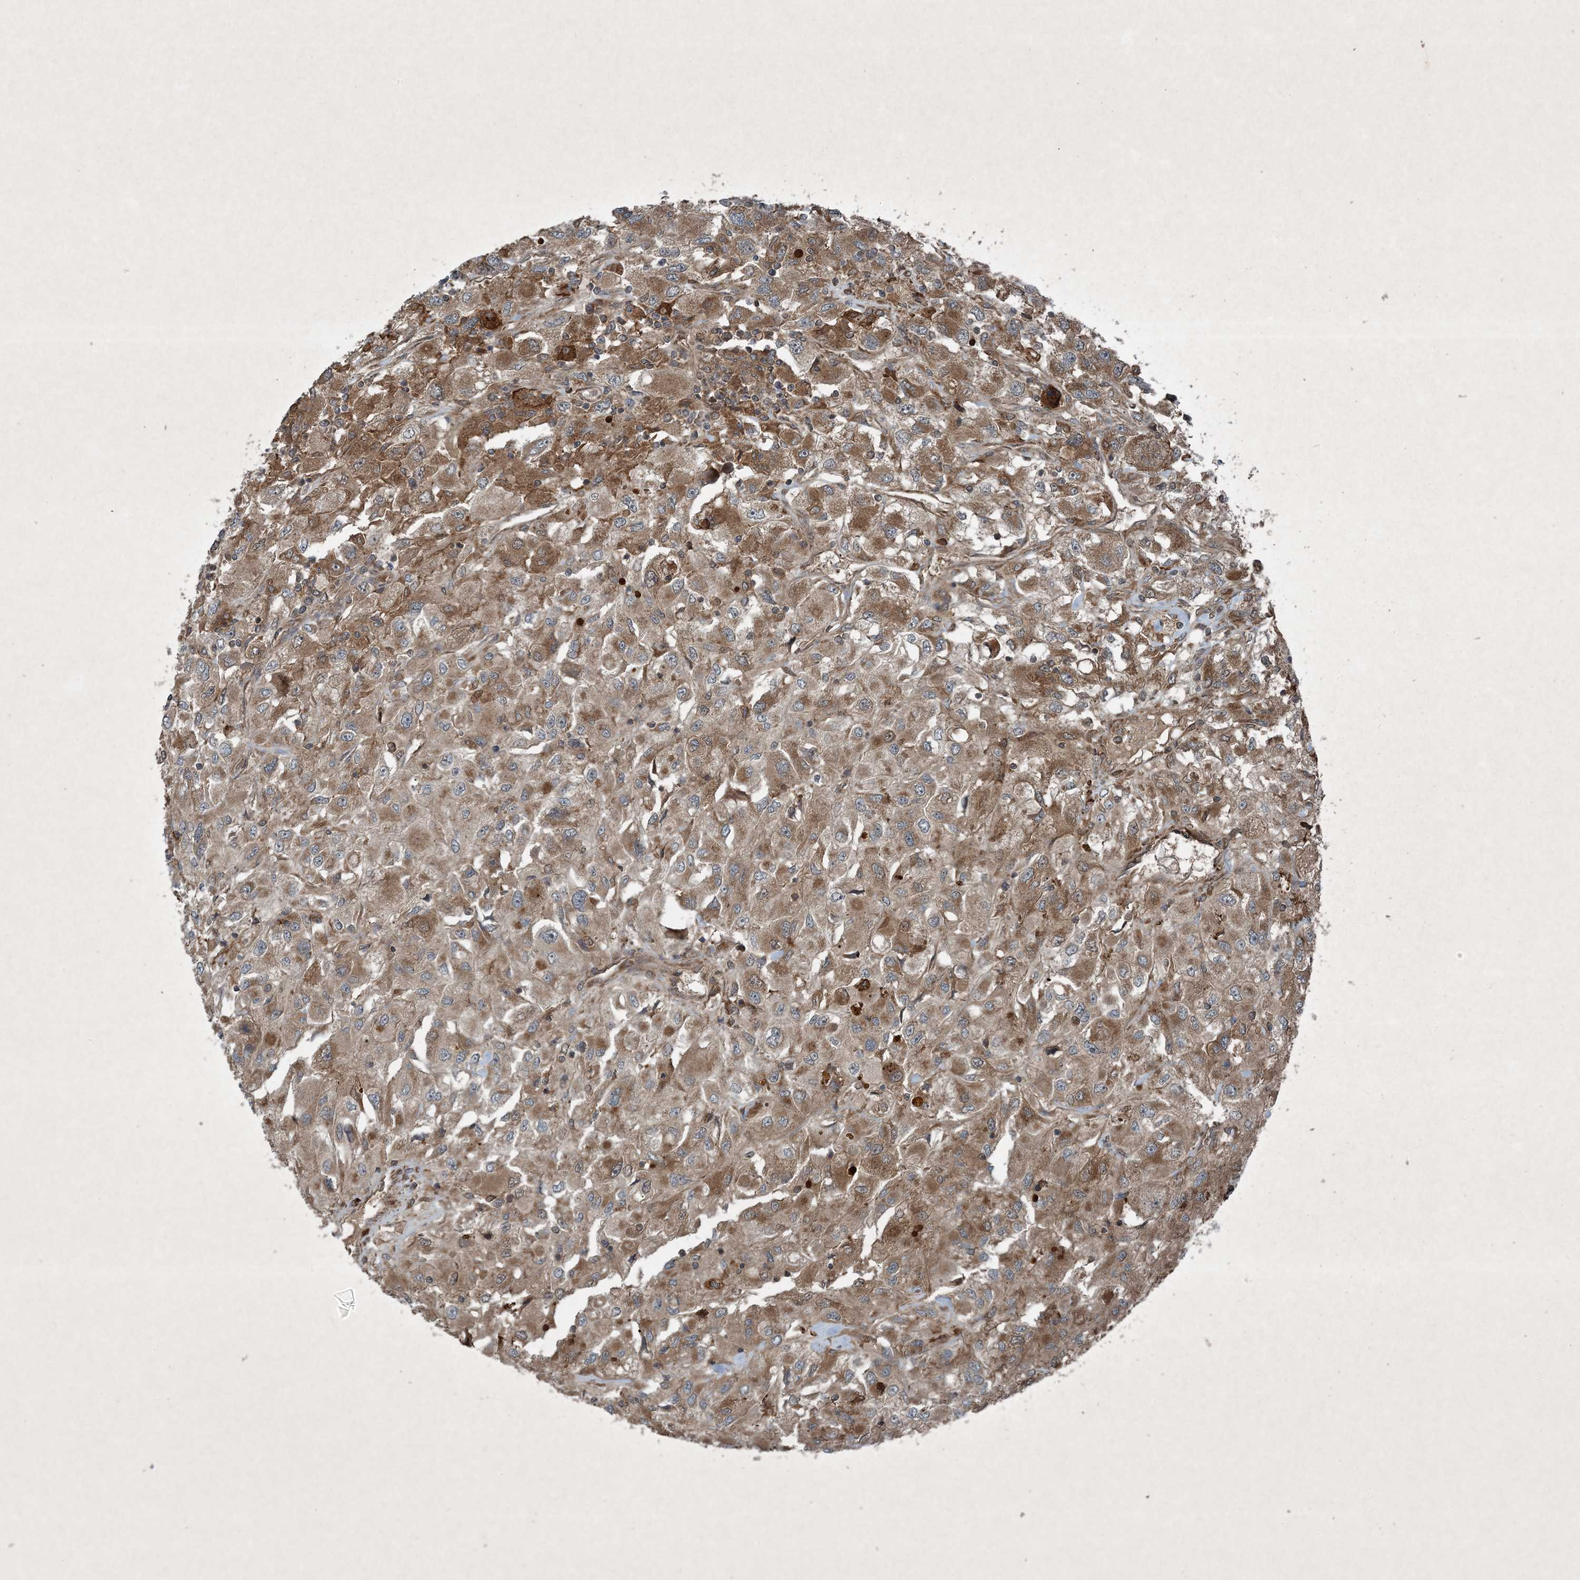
{"staining": {"intensity": "moderate", "quantity": ">75%", "location": "cytoplasmic/membranous"}, "tissue": "renal cancer", "cell_type": "Tumor cells", "image_type": "cancer", "snomed": [{"axis": "morphology", "description": "Adenocarcinoma, NOS"}, {"axis": "topography", "description": "Kidney"}], "caption": "Renal adenocarcinoma was stained to show a protein in brown. There is medium levels of moderate cytoplasmic/membranous staining in about >75% of tumor cells.", "gene": "GNG5", "patient": {"sex": "female", "age": 52}}